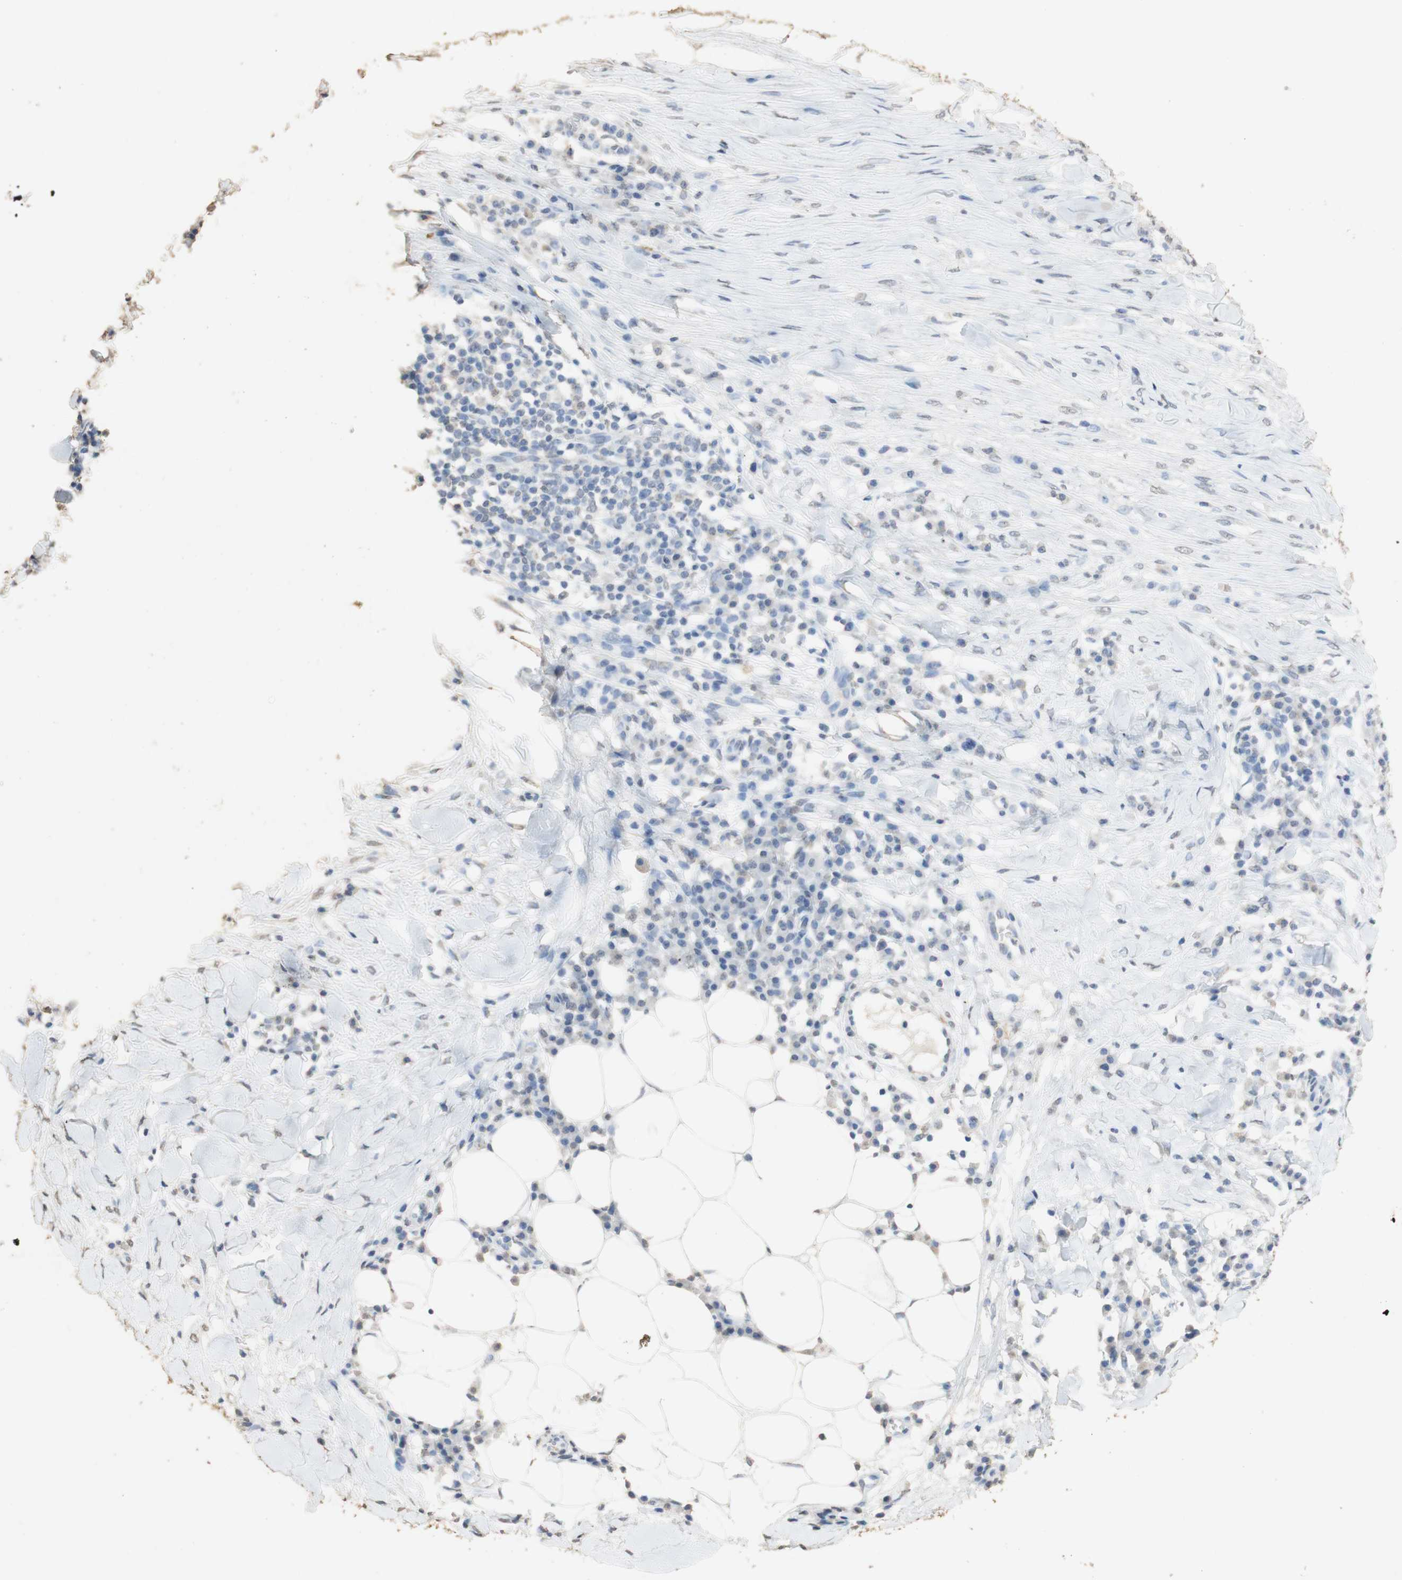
{"staining": {"intensity": "moderate", "quantity": "<25%", "location": "cytoplasmic/membranous"}, "tissue": "skin cancer", "cell_type": "Tumor cells", "image_type": "cancer", "snomed": [{"axis": "morphology", "description": "Squamous cell carcinoma, NOS"}, {"axis": "topography", "description": "Skin"}], "caption": "A micrograph of human skin cancer (squamous cell carcinoma) stained for a protein exhibits moderate cytoplasmic/membranous brown staining in tumor cells.", "gene": "L1CAM", "patient": {"sex": "male", "age": 24}}